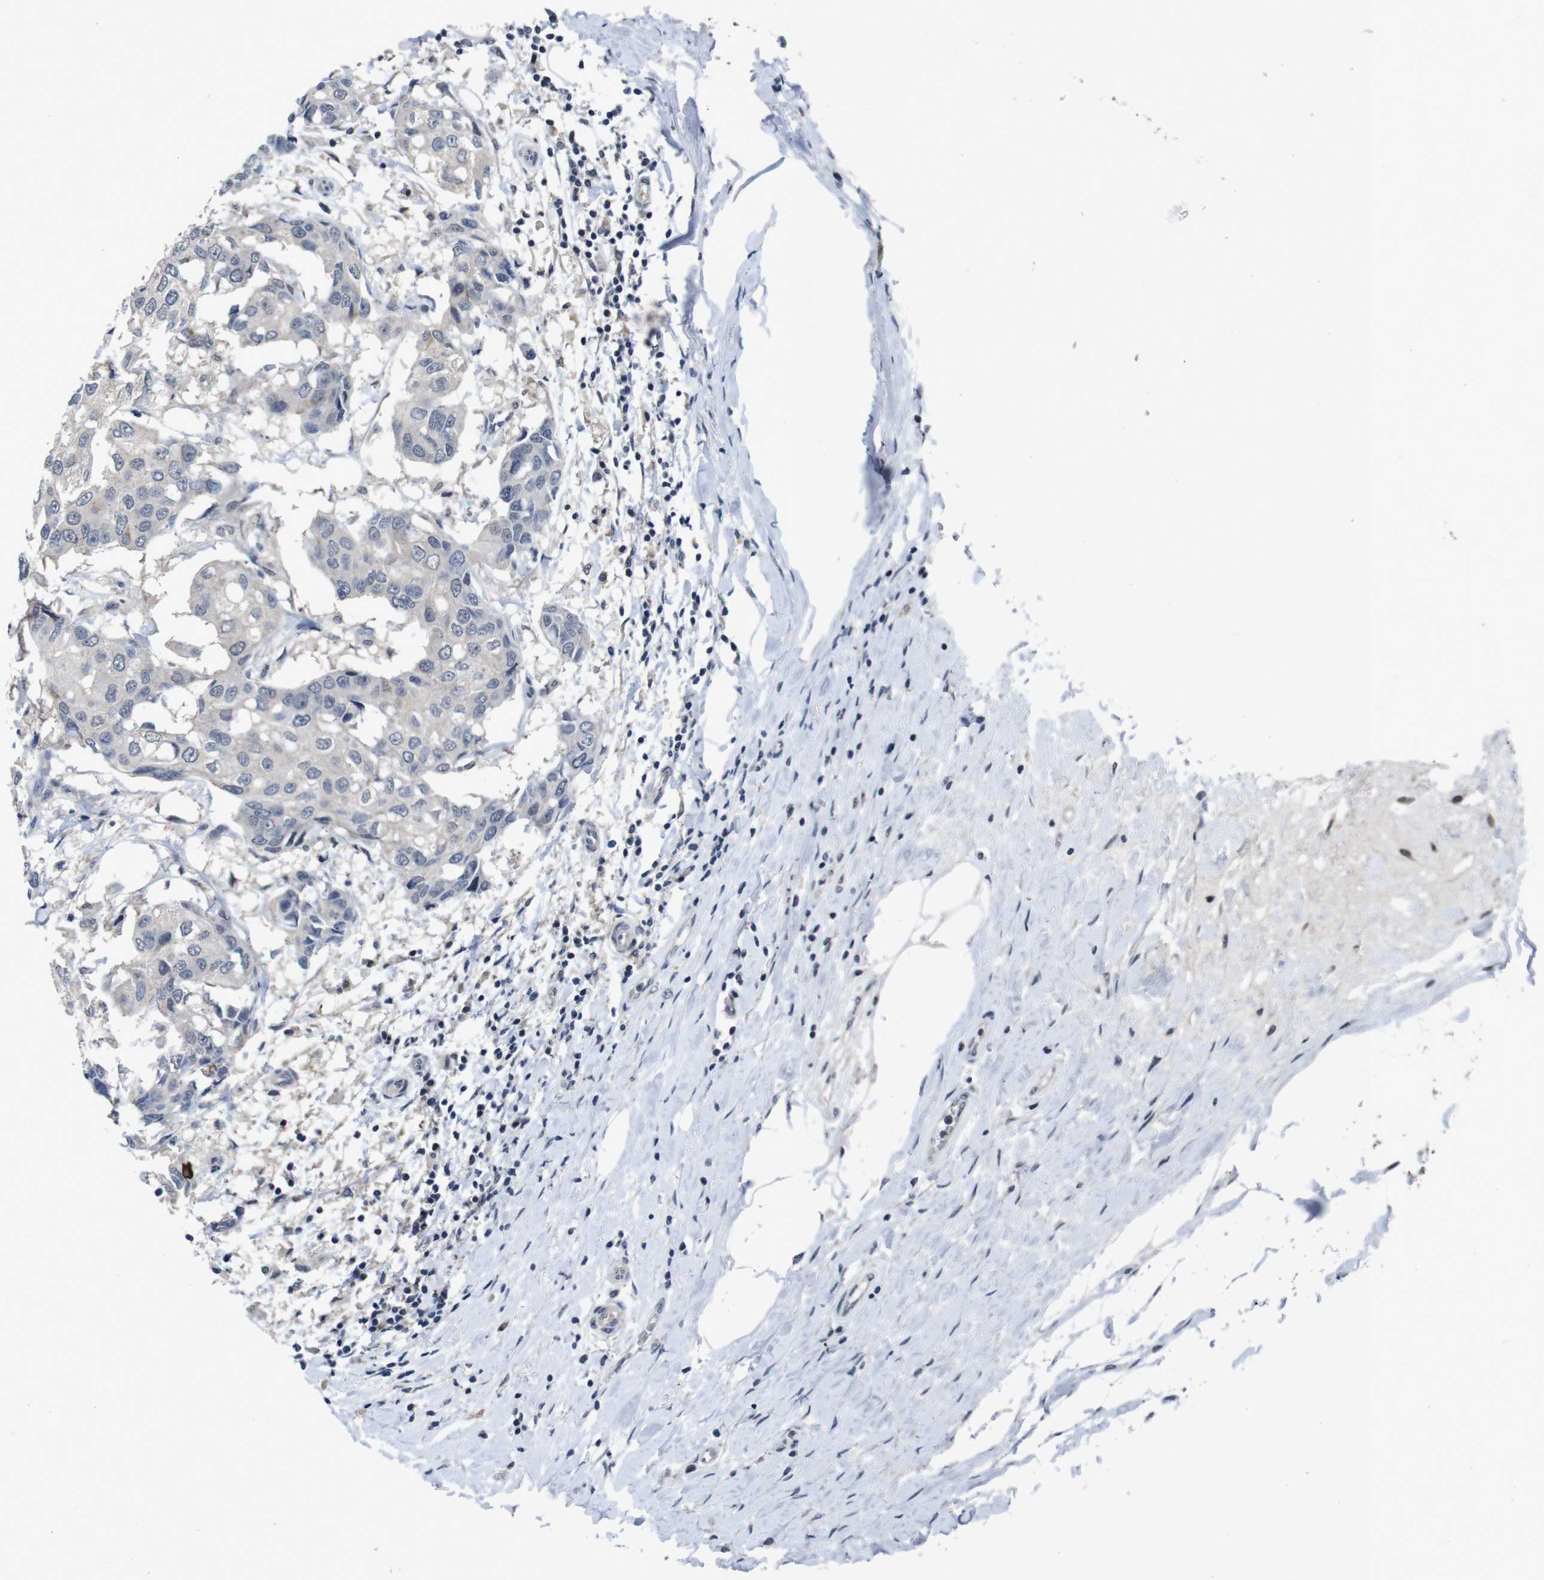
{"staining": {"intensity": "negative", "quantity": "none", "location": "none"}, "tissue": "breast cancer", "cell_type": "Tumor cells", "image_type": "cancer", "snomed": [{"axis": "morphology", "description": "Duct carcinoma"}, {"axis": "topography", "description": "Breast"}], "caption": "High power microscopy micrograph of an immunohistochemistry image of breast cancer, revealing no significant expression in tumor cells.", "gene": "AKT3", "patient": {"sex": "female", "age": 27}}